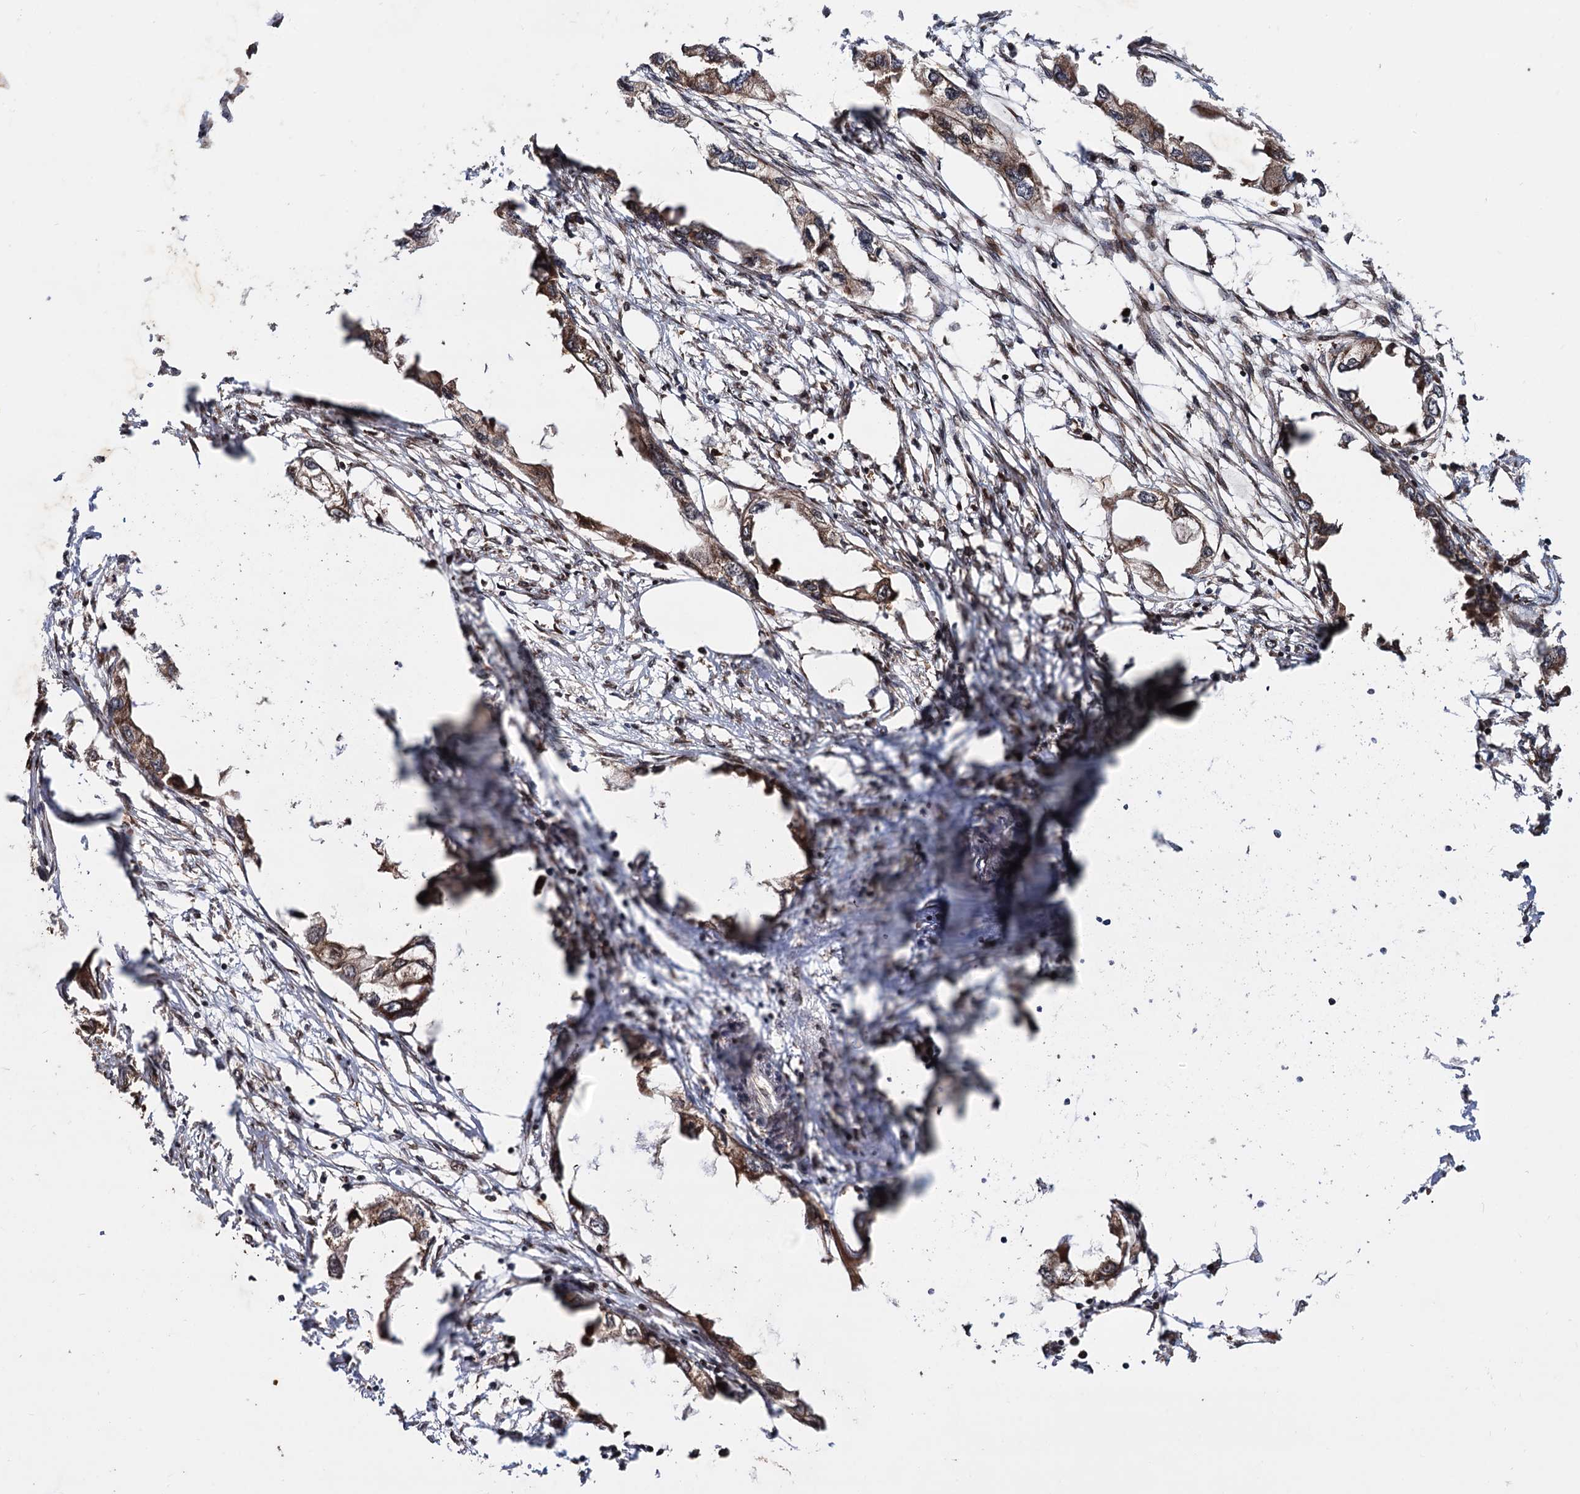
{"staining": {"intensity": "moderate", "quantity": ">75%", "location": "cytoplasmic/membranous"}, "tissue": "endometrial cancer", "cell_type": "Tumor cells", "image_type": "cancer", "snomed": [{"axis": "morphology", "description": "Adenocarcinoma, NOS"}, {"axis": "morphology", "description": "Adenocarcinoma, metastatic, NOS"}, {"axis": "topography", "description": "Adipose tissue"}, {"axis": "topography", "description": "Endometrium"}], "caption": "Moderate cytoplasmic/membranous protein expression is identified in about >75% of tumor cells in adenocarcinoma (endometrial).", "gene": "PIGB", "patient": {"sex": "female", "age": 67}}